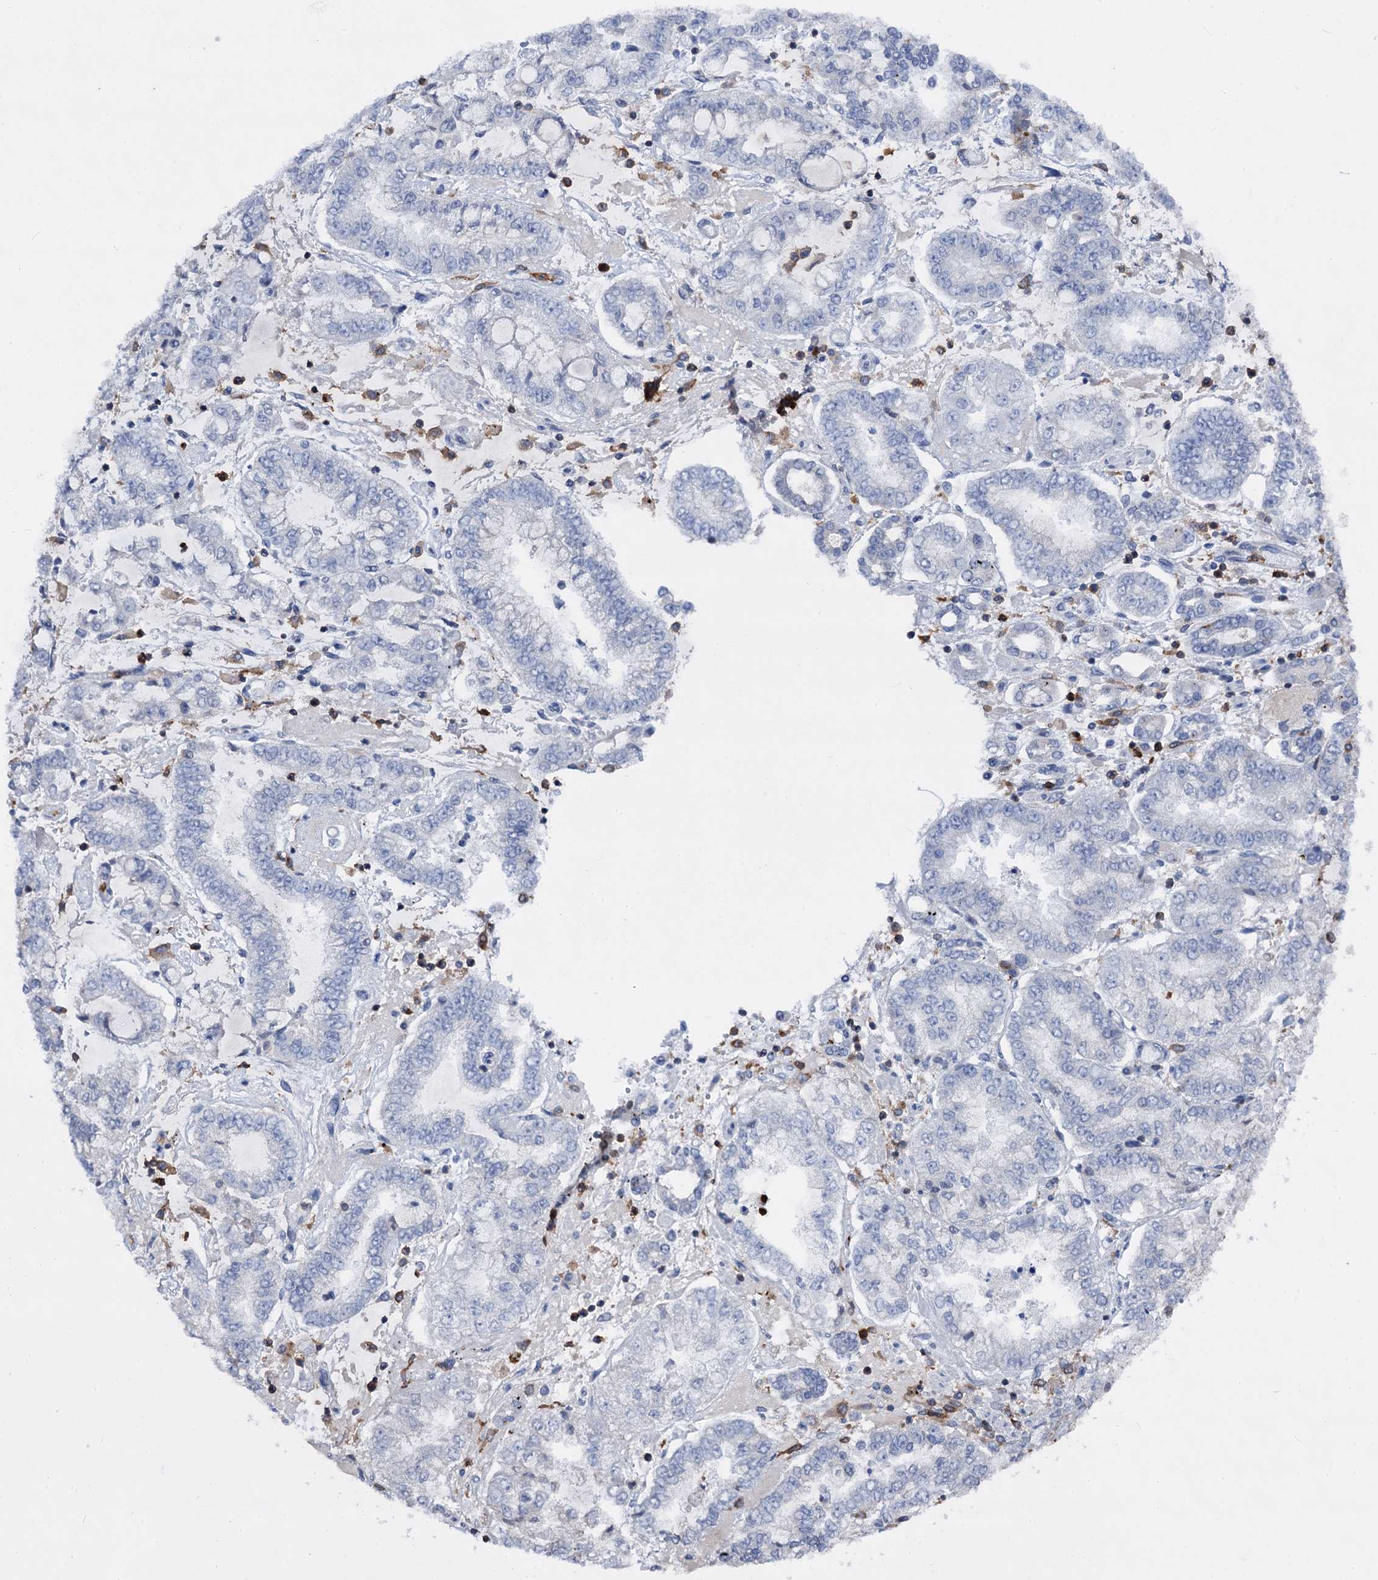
{"staining": {"intensity": "negative", "quantity": "none", "location": "none"}, "tissue": "stomach cancer", "cell_type": "Tumor cells", "image_type": "cancer", "snomed": [{"axis": "morphology", "description": "Adenocarcinoma, NOS"}, {"axis": "topography", "description": "Stomach"}], "caption": "IHC micrograph of neoplastic tissue: human stomach cancer (adenocarcinoma) stained with DAB shows no significant protein positivity in tumor cells. The staining was performed using DAB to visualize the protein expression in brown, while the nuclei were stained in blue with hematoxylin (Magnification: 20x).", "gene": "RHOG", "patient": {"sex": "male", "age": 76}}